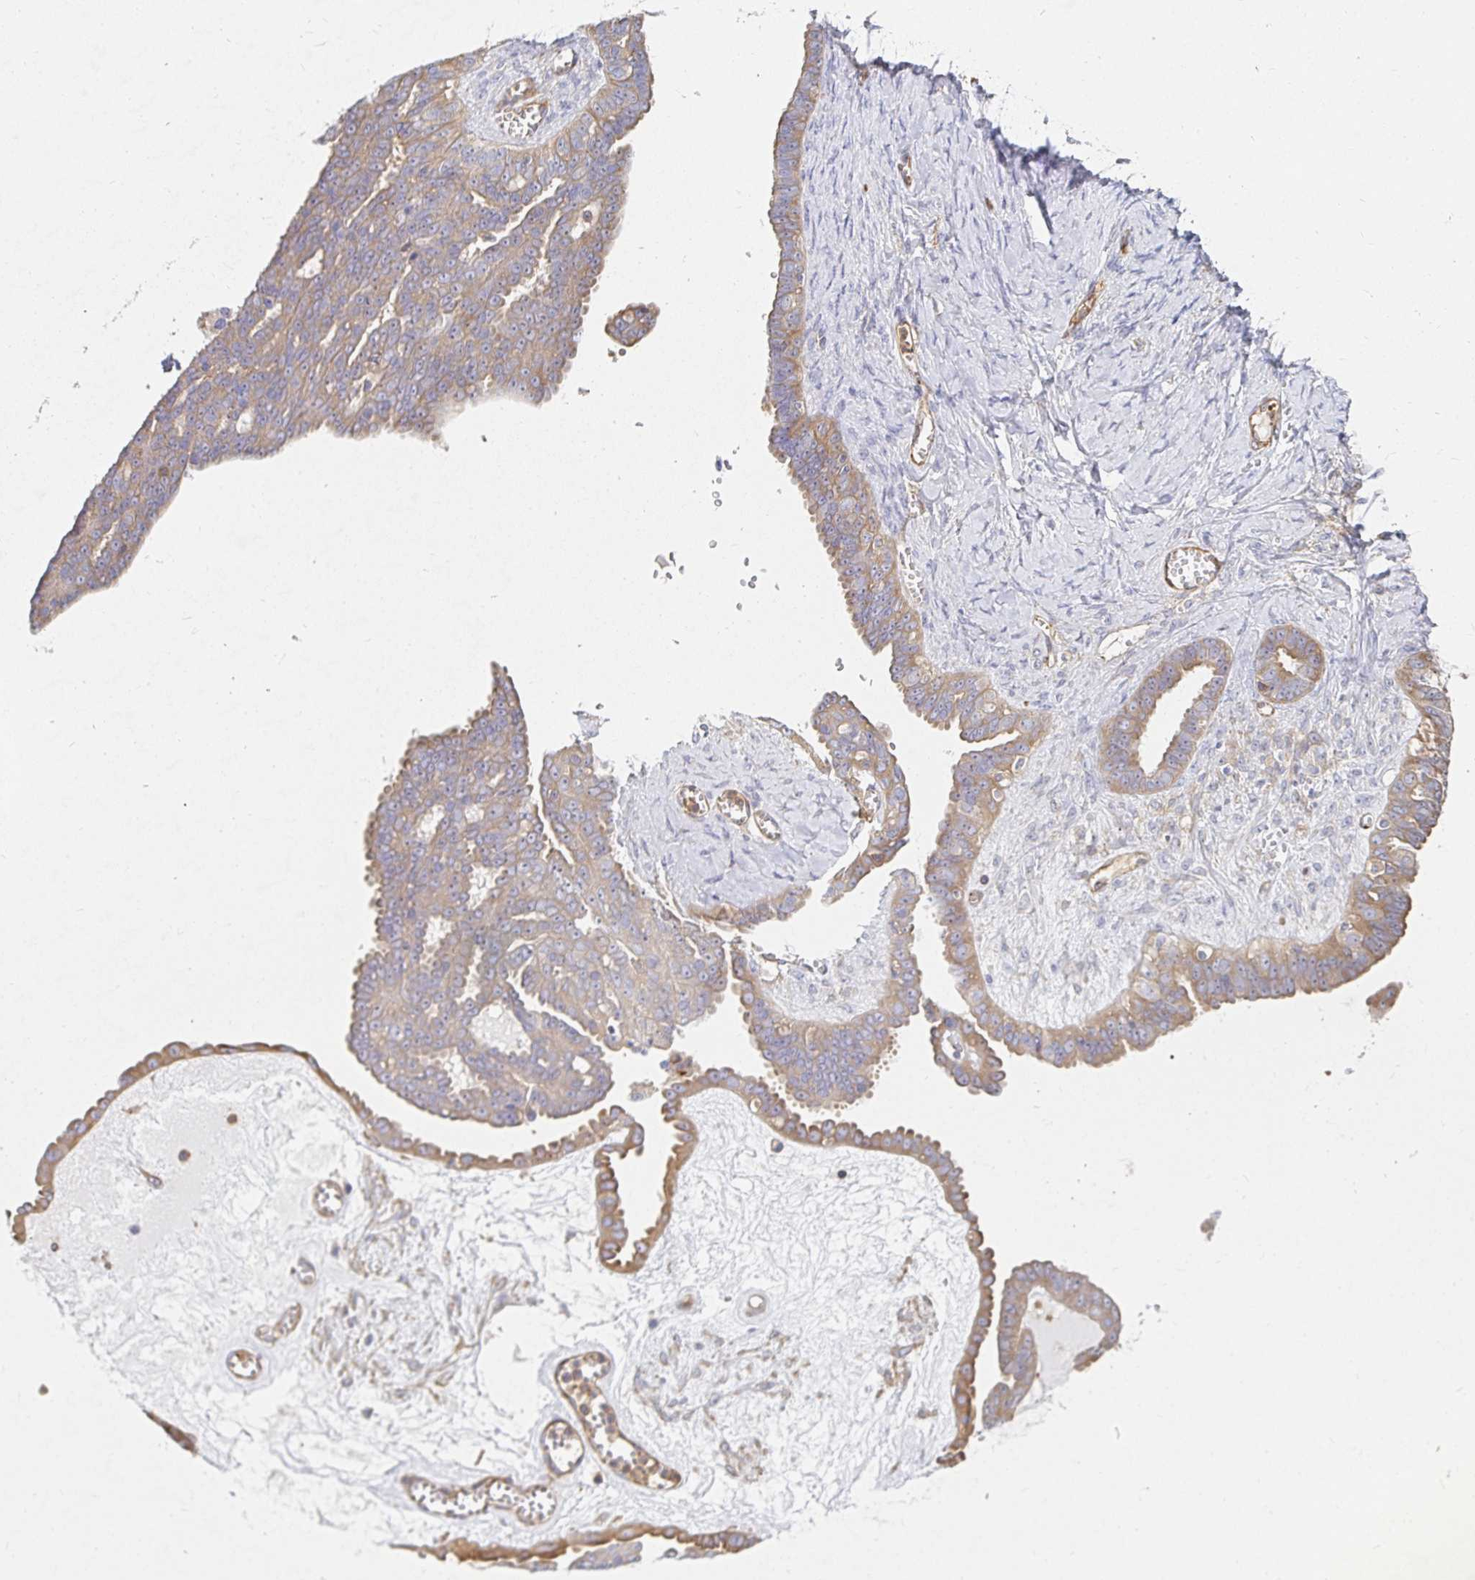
{"staining": {"intensity": "moderate", "quantity": ">75%", "location": "cytoplasmic/membranous"}, "tissue": "ovarian cancer", "cell_type": "Tumor cells", "image_type": "cancer", "snomed": [{"axis": "morphology", "description": "Cystadenocarcinoma, serous, NOS"}, {"axis": "topography", "description": "Ovary"}], "caption": "Brown immunohistochemical staining in human ovarian serous cystadenocarcinoma displays moderate cytoplasmic/membranous expression in about >75% of tumor cells. (DAB = brown stain, brightfield microscopy at high magnification).", "gene": "TSPAN19", "patient": {"sex": "female", "age": 71}}